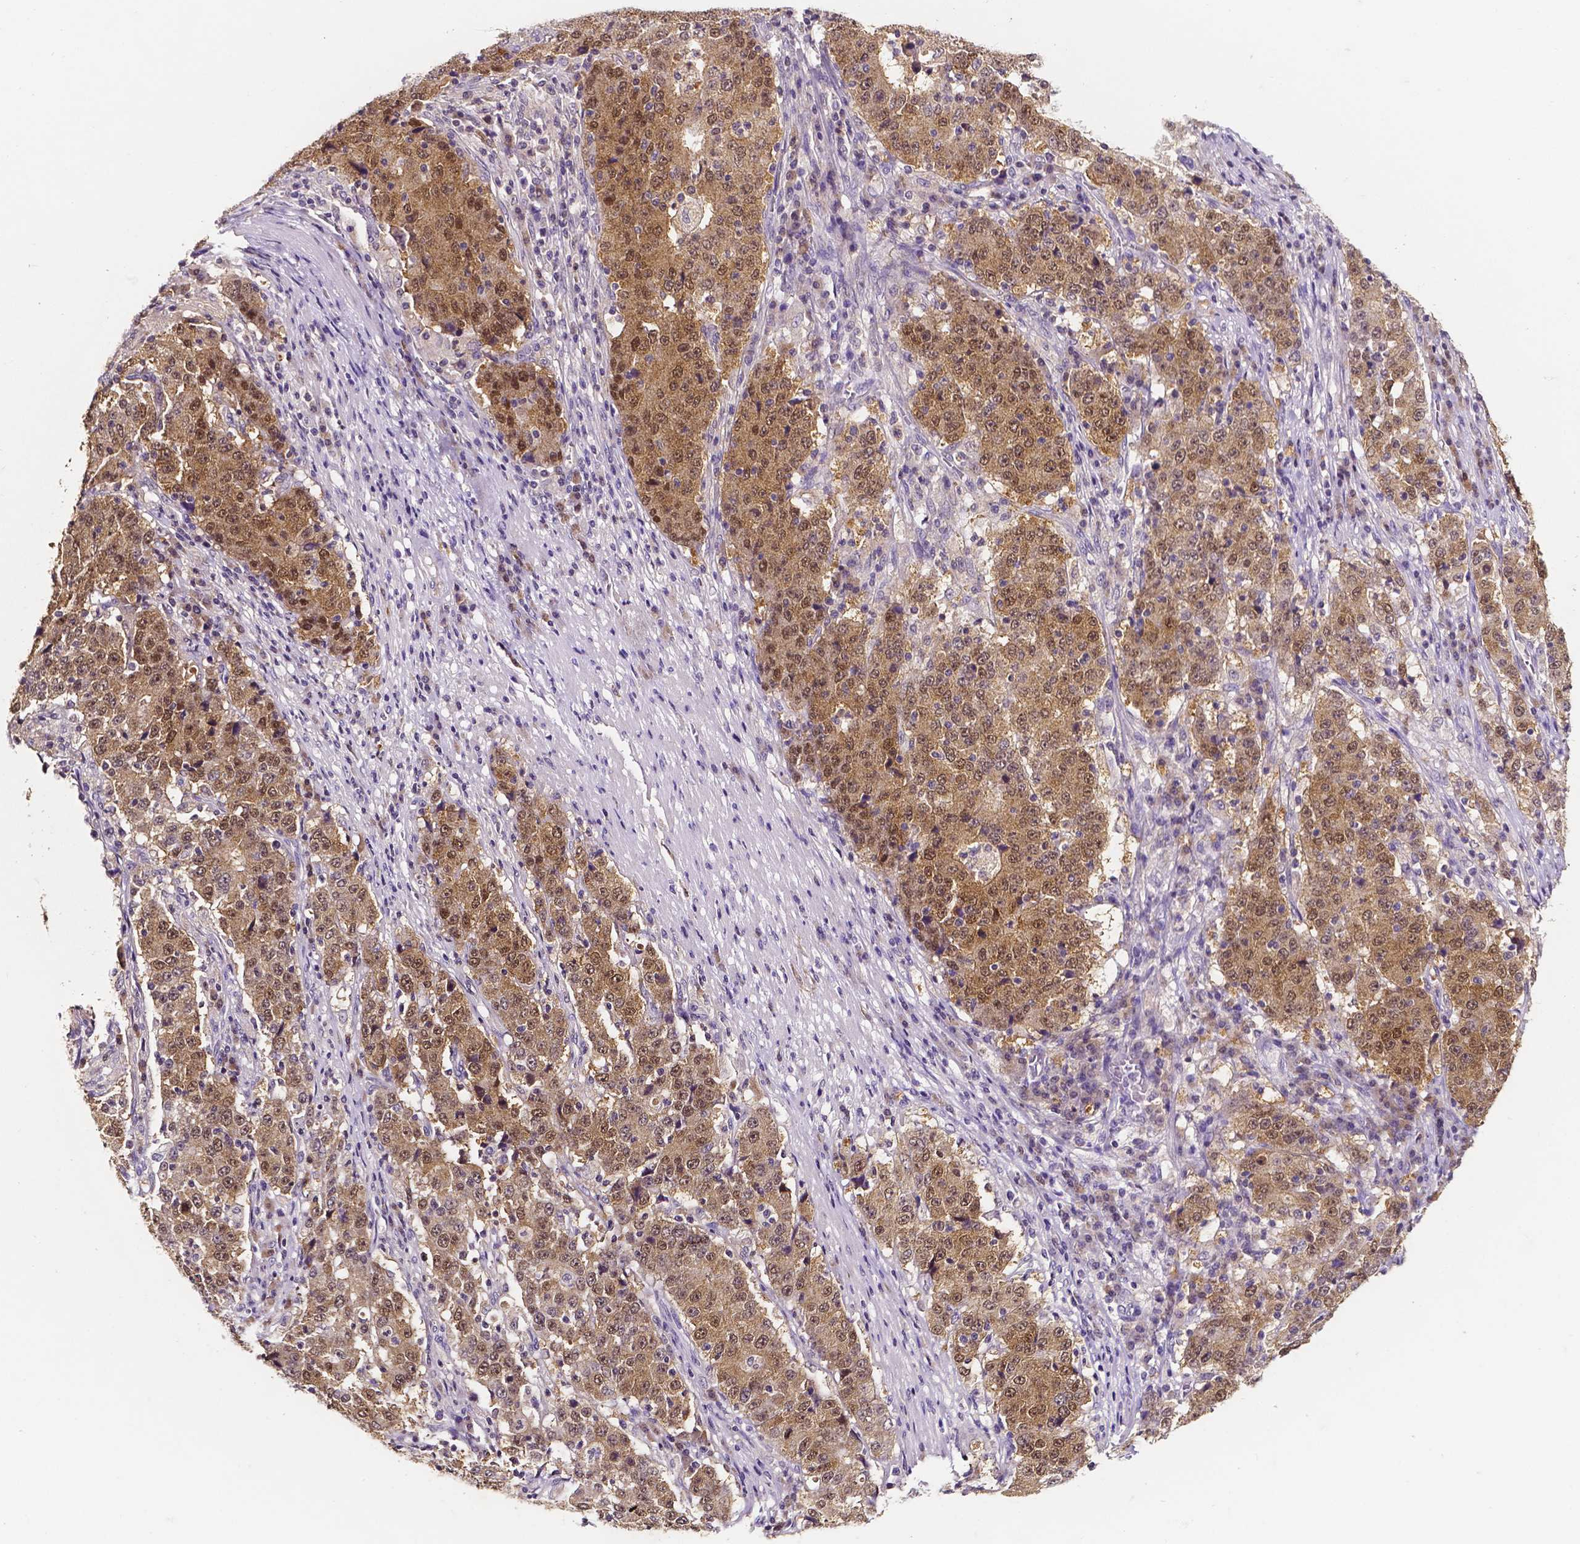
{"staining": {"intensity": "moderate", "quantity": ">75%", "location": "cytoplasmic/membranous,nuclear"}, "tissue": "stomach cancer", "cell_type": "Tumor cells", "image_type": "cancer", "snomed": [{"axis": "morphology", "description": "Adenocarcinoma, NOS"}, {"axis": "topography", "description": "Stomach"}], "caption": "The immunohistochemical stain highlights moderate cytoplasmic/membranous and nuclear positivity in tumor cells of stomach cancer tissue. (Stains: DAB in brown, nuclei in blue, Microscopy: brightfield microscopy at high magnification).", "gene": "PSAT1", "patient": {"sex": "male", "age": 59}}